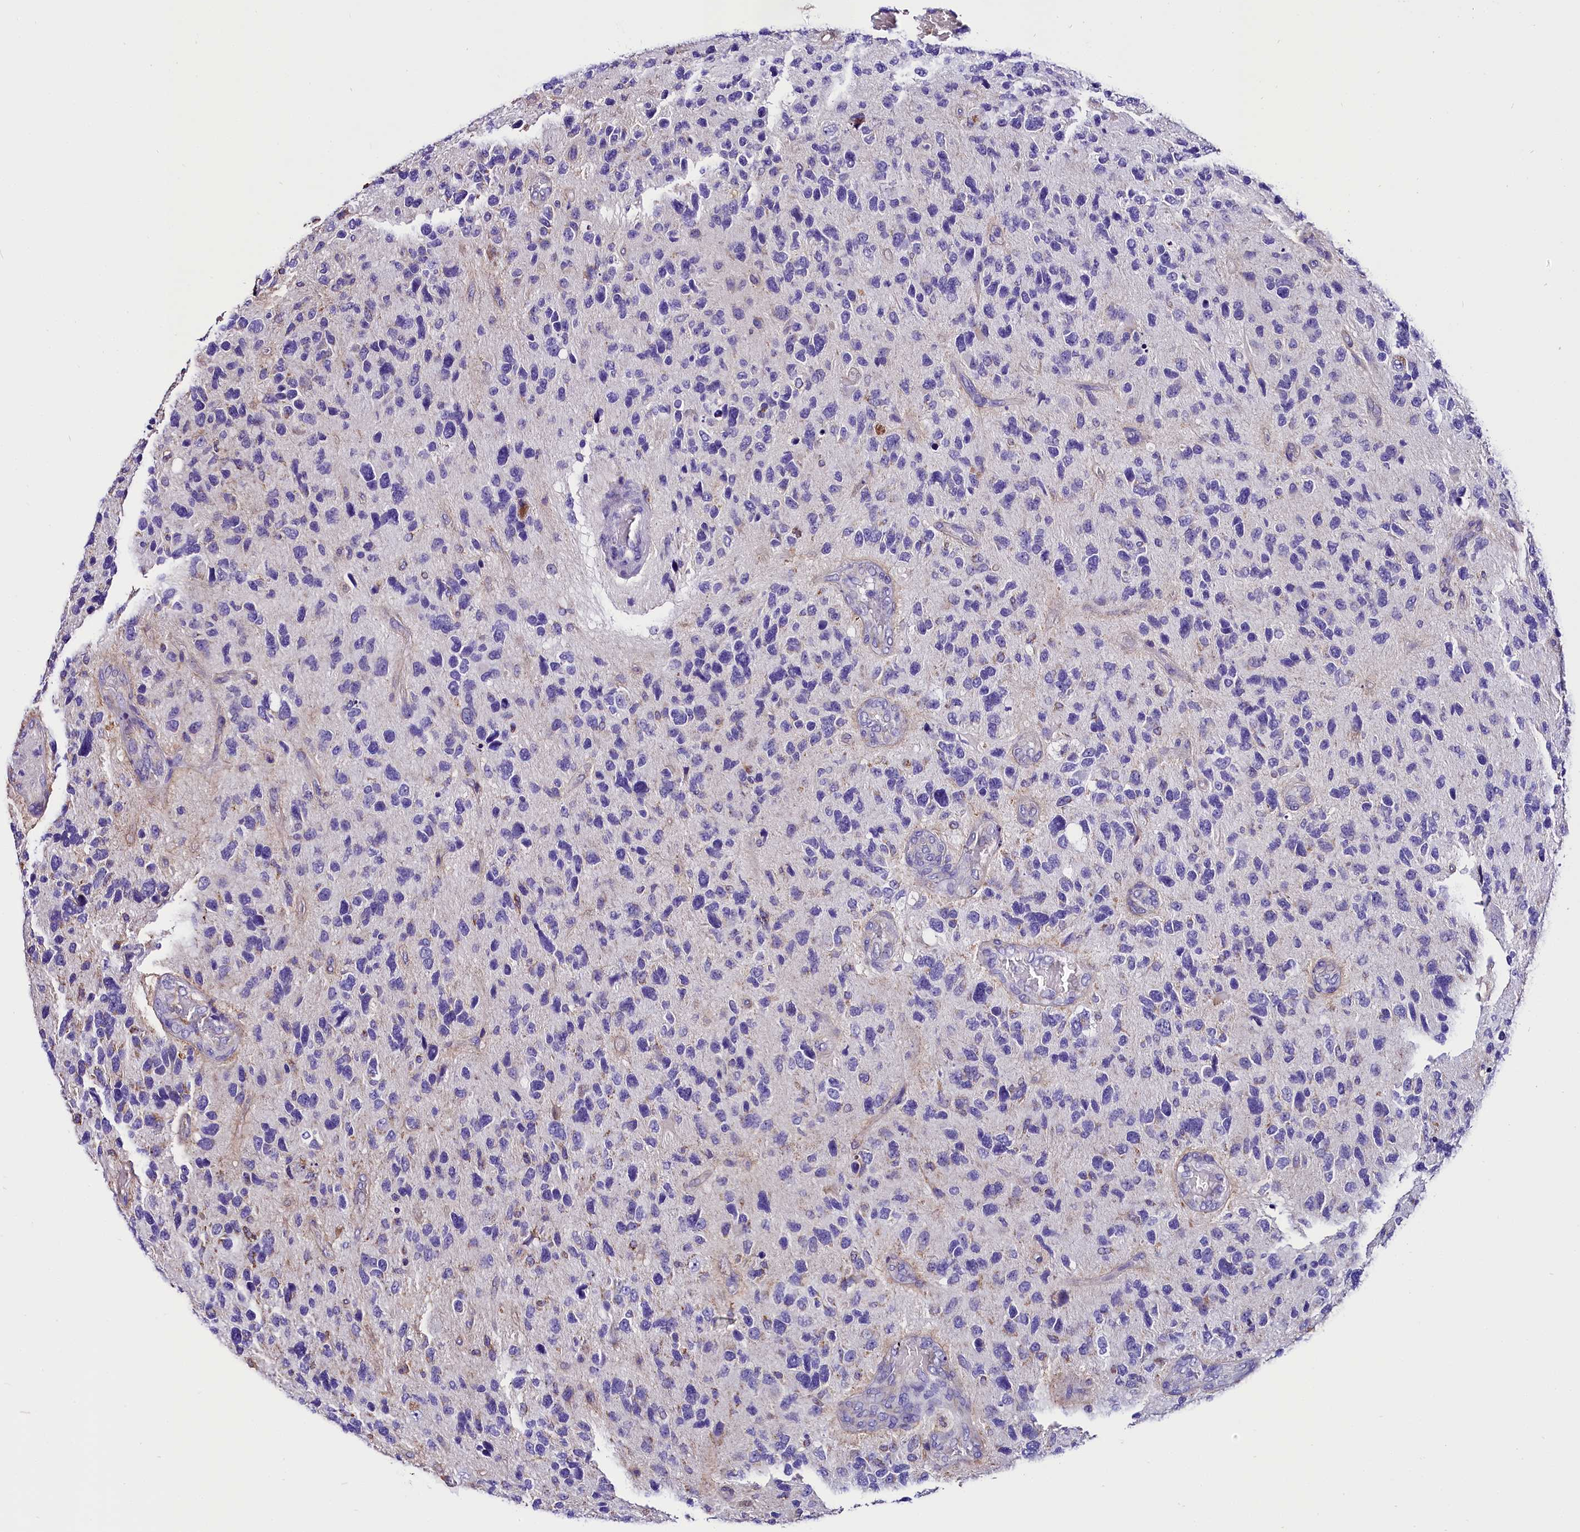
{"staining": {"intensity": "negative", "quantity": "none", "location": "none"}, "tissue": "glioma", "cell_type": "Tumor cells", "image_type": "cancer", "snomed": [{"axis": "morphology", "description": "Glioma, malignant, High grade"}, {"axis": "topography", "description": "Brain"}], "caption": "Tumor cells show no significant staining in malignant glioma (high-grade).", "gene": "ACAA2", "patient": {"sex": "female", "age": 58}}